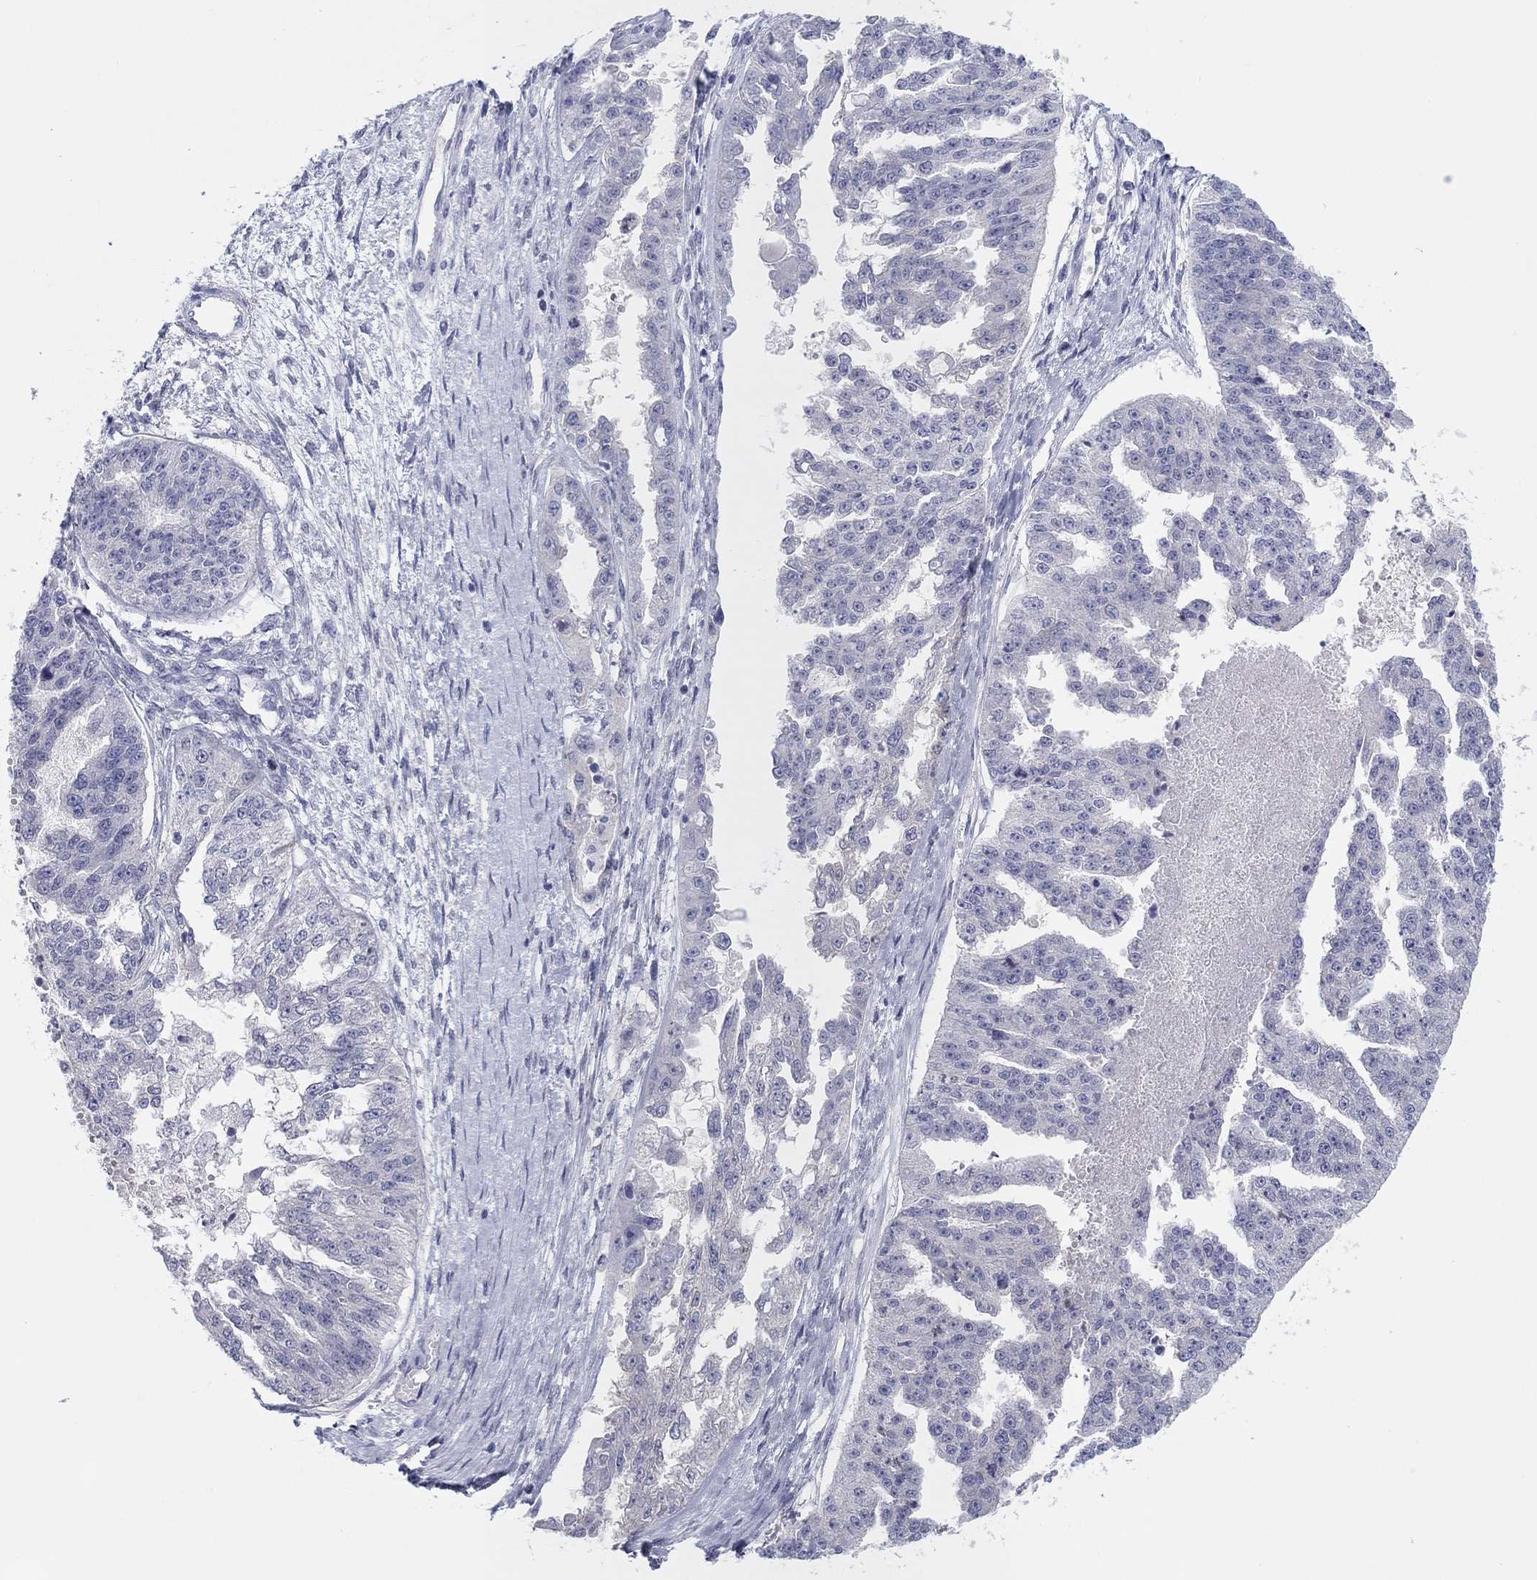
{"staining": {"intensity": "negative", "quantity": "none", "location": "none"}, "tissue": "ovarian cancer", "cell_type": "Tumor cells", "image_type": "cancer", "snomed": [{"axis": "morphology", "description": "Cystadenocarcinoma, serous, NOS"}, {"axis": "topography", "description": "Ovary"}], "caption": "Immunohistochemical staining of ovarian cancer (serous cystadenocarcinoma) displays no significant staining in tumor cells. (Immunohistochemistry, brightfield microscopy, high magnification).", "gene": "CPNE6", "patient": {"sex": "female", "age": 58}}